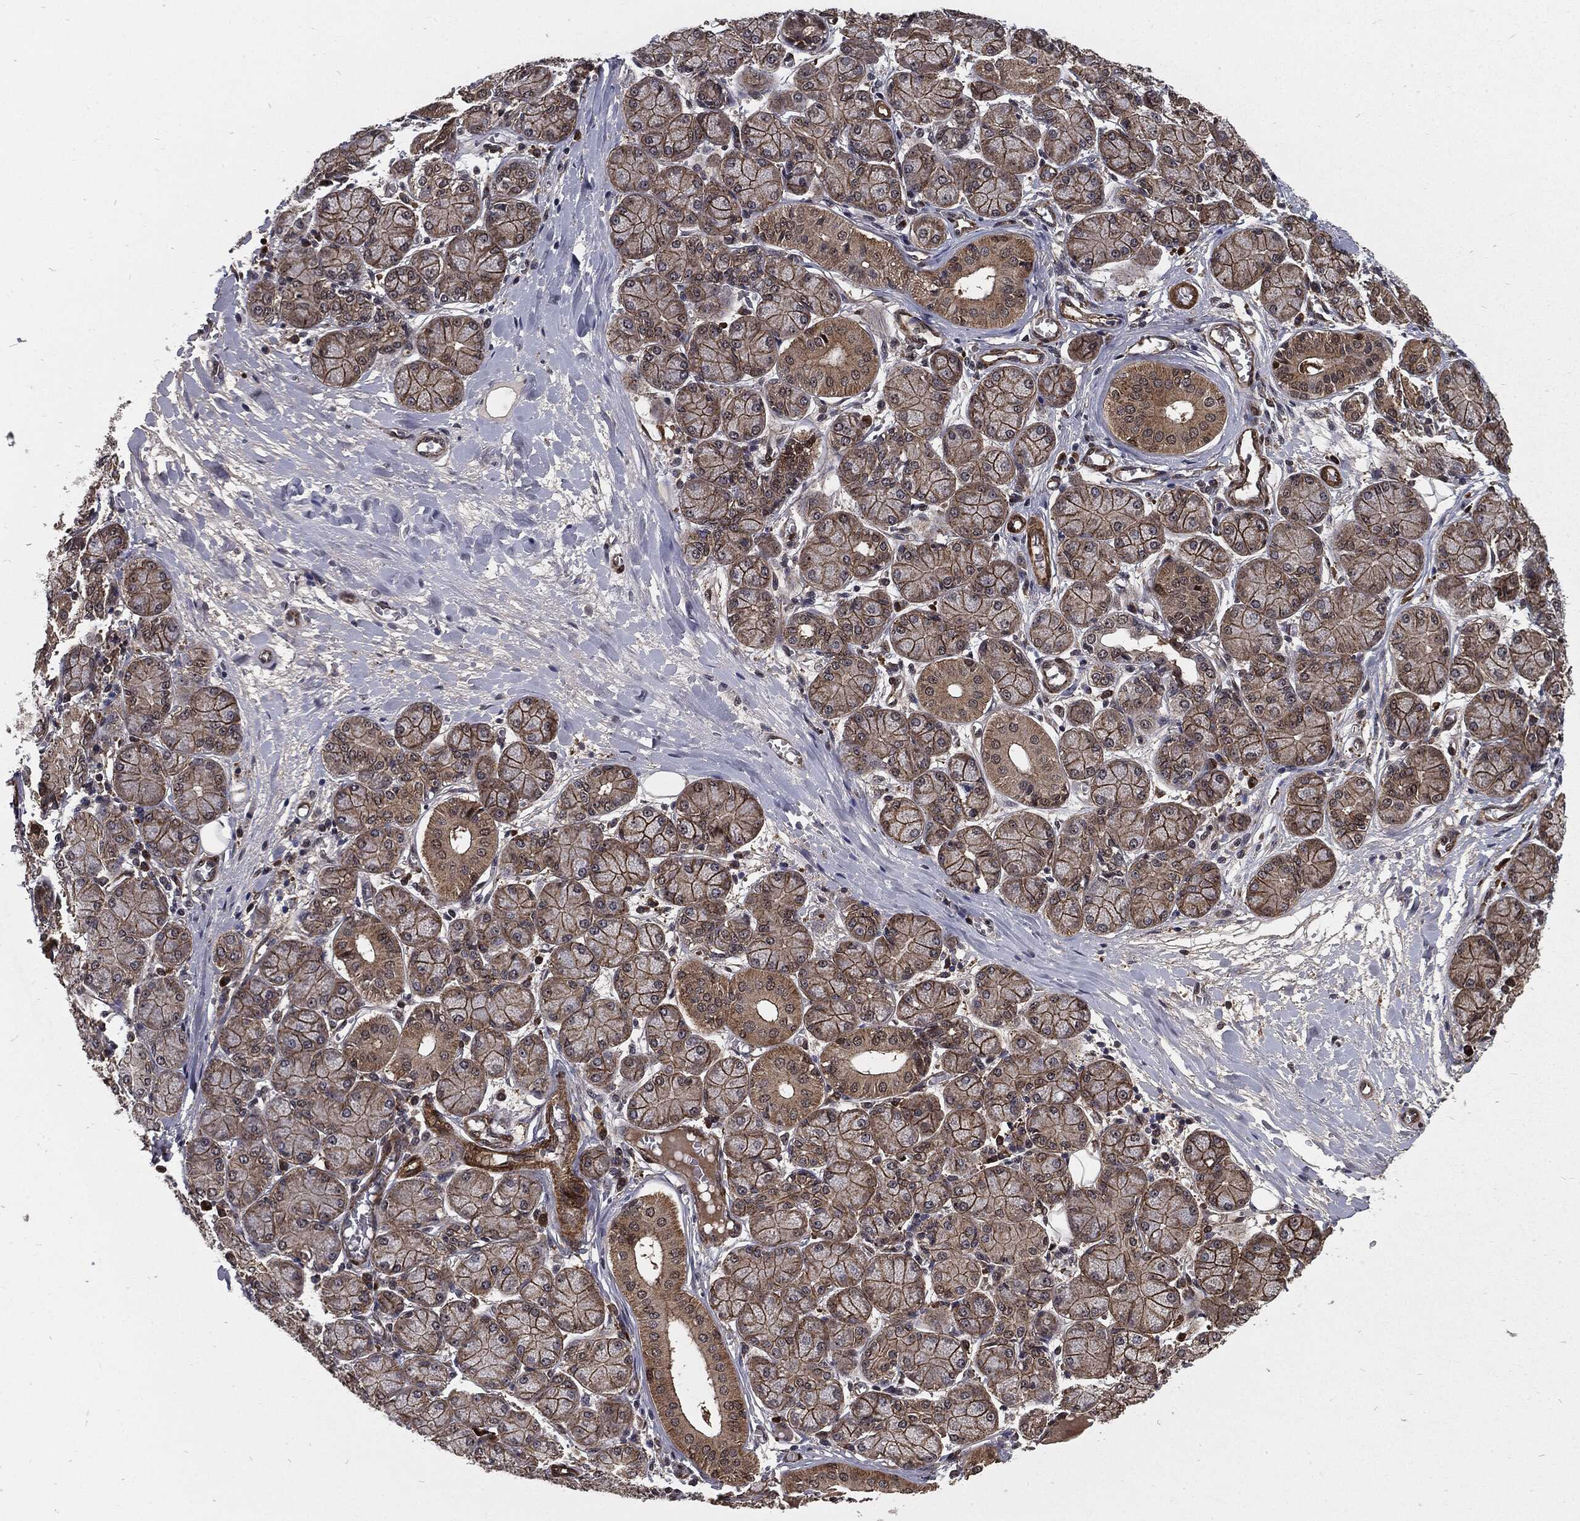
{"staining": {"intensity": "moderate", "quantity": ">75%", "location": "cytoplasmic/membranous"}, "tissue": "salivary gland", "cell_type": "Glandular cells", "image_type": "normal", "snomed": [{"axis": "morphology", "description": "Normal tissue, NOS"}, {"axis": "topography", "description": "Salivary gland"}, {"axis": "topography", "description": "Peripheral nerve tissue"}], "caption": "This micrograph shows immunohistochemistry staining of normal human salivary gland, with medium moderate cytoplasmic/membranous positivity in about >75% of glandular cells.", "gene": "PTPA", "patient": {"sex": "female", "age": 24}}